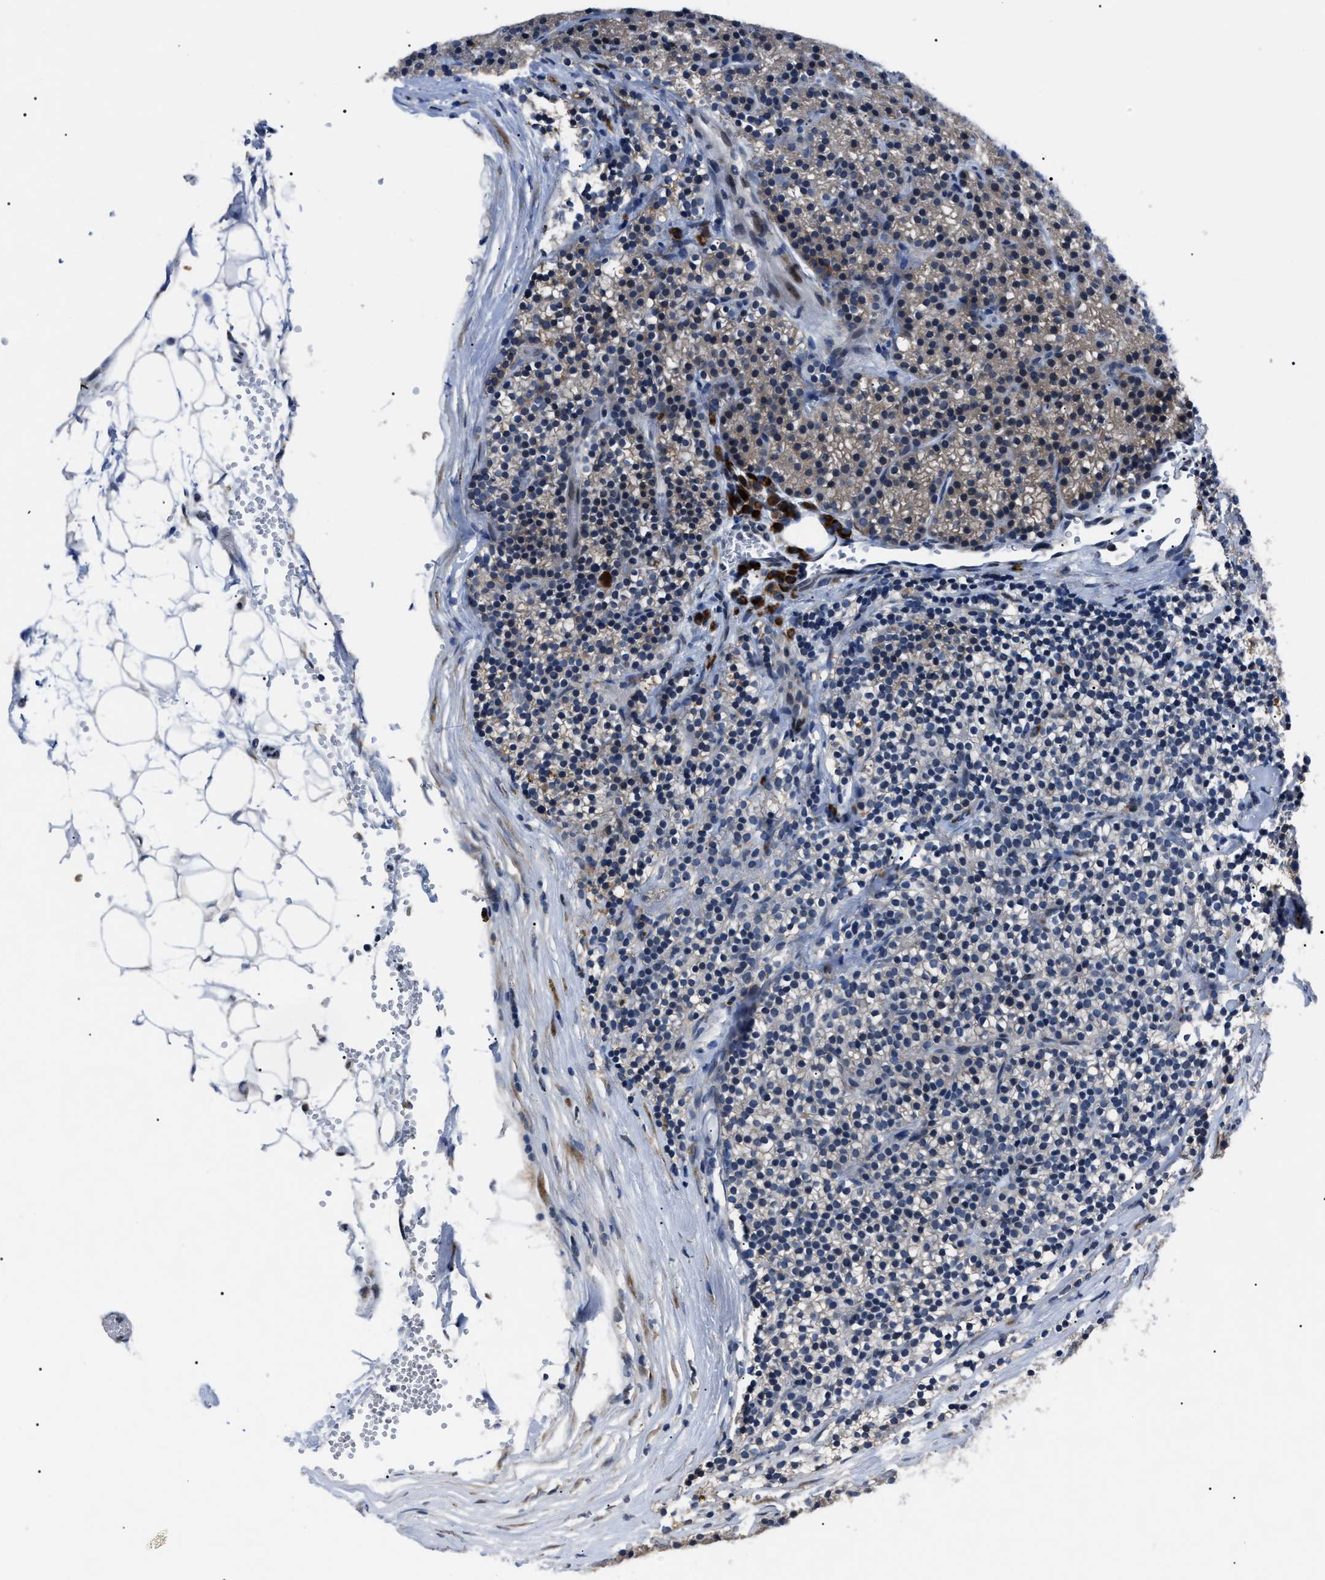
{"staining": {"intensity": "weak", "quantity": ">75%", "location": "cytoplasmic/membranous"}, "tissue": "parathyroid gland", "cell_type": "Glandular cells", "image_type": "normal", "snomed": [{"axis": "morphology", "description": "Normal tissue, NOS"}, {"axis": "morphology", "description": "Adenoma, NOS"}, {"axis": "topography", "description": "Parathyroid gland"}], "caption": "A brown stain shows weak cytoplasmic/membranous staining of a protein in glandular cells of unremarkable human parathyroid gland. (brown staining indicates protein expression, while blue staining denotes nuclei).", "gene": "LRRC14", "patient": {"sex": "male", "age": 75}}